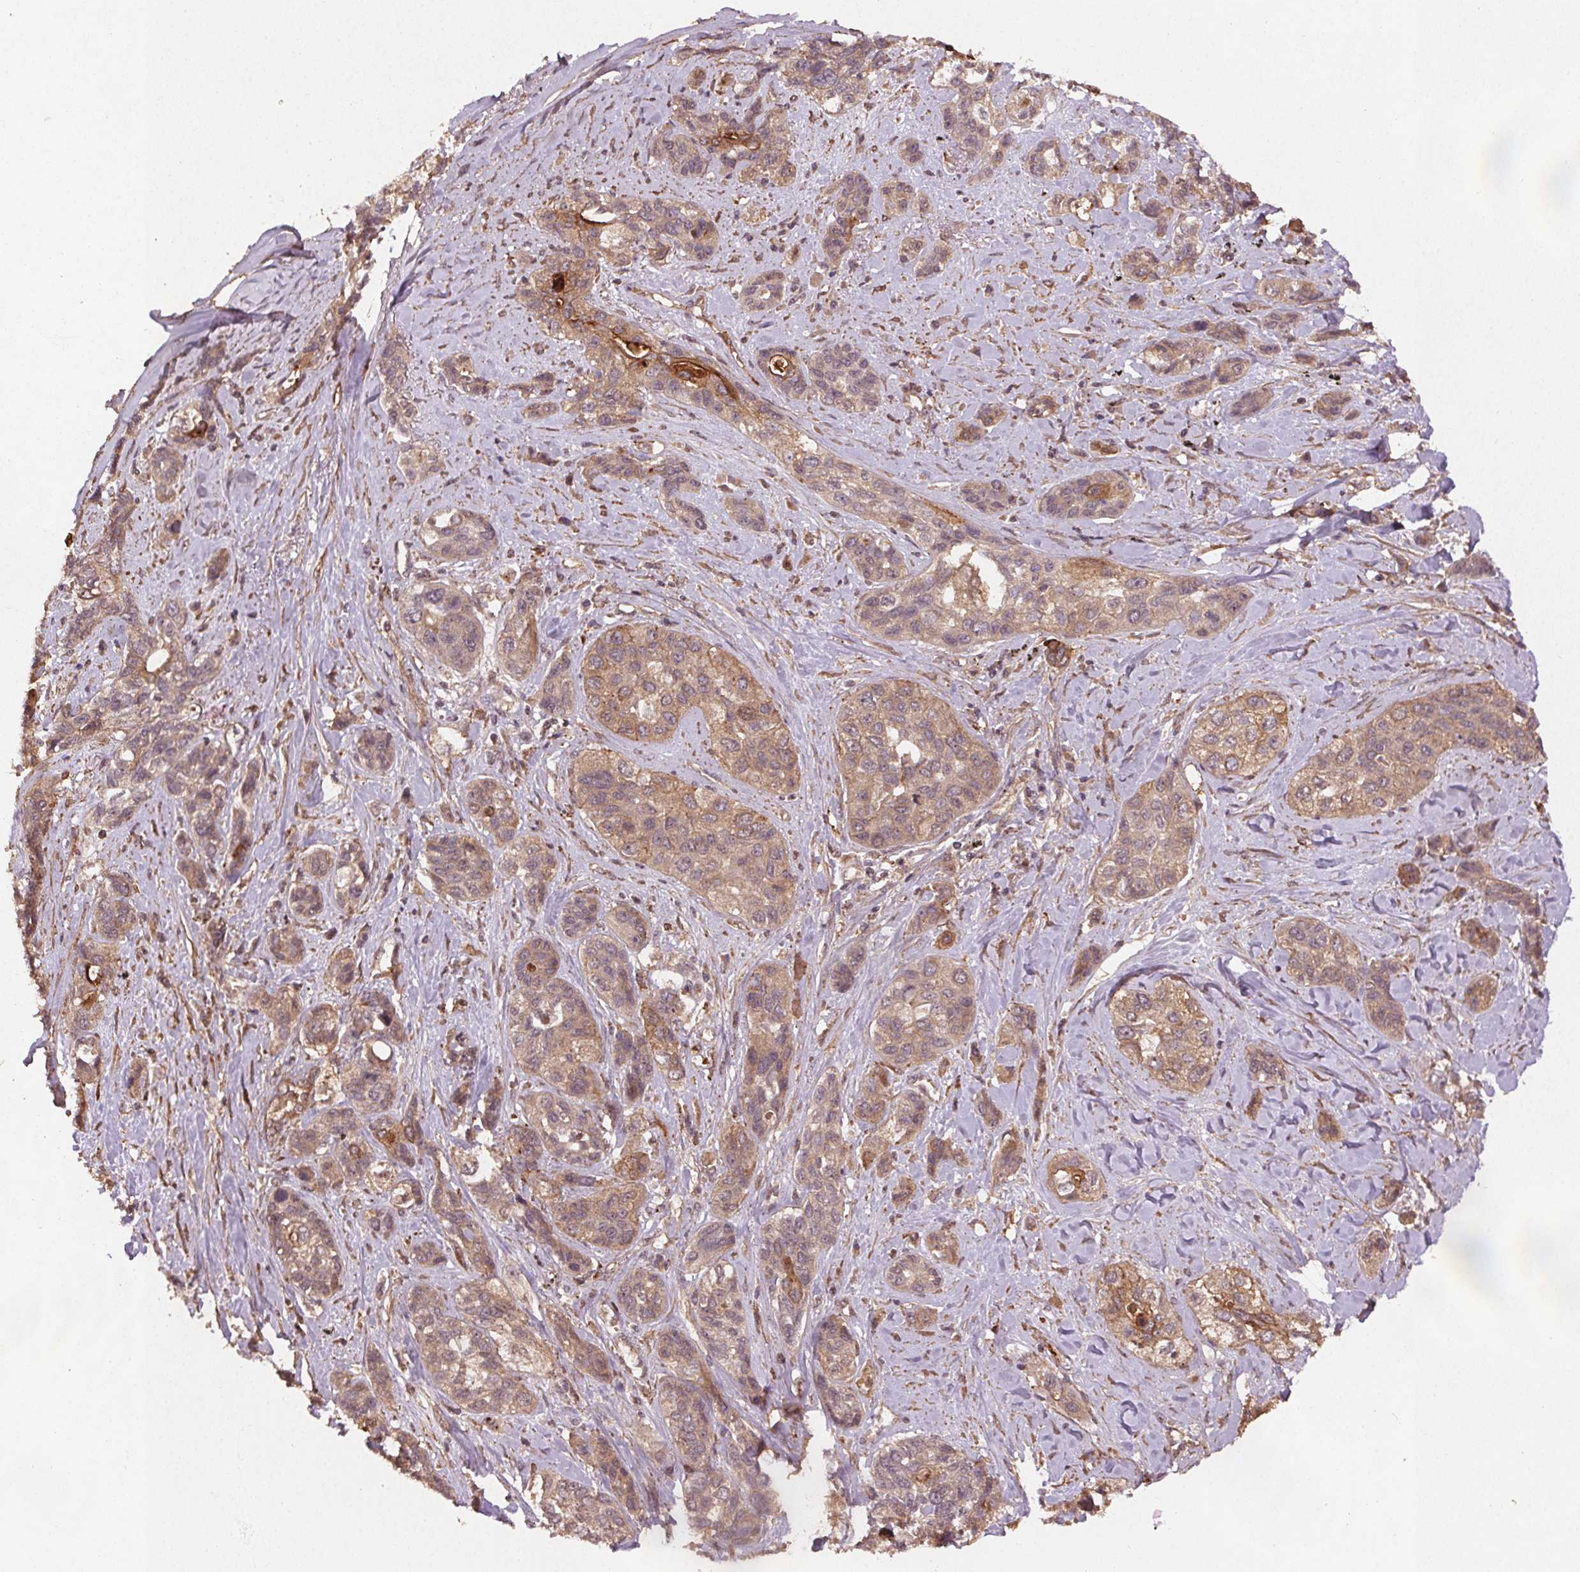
{"staining": {"intensity": "weak", "quantity": ">75%", "location": "cytoplasmic/membranous"}, "tissue": "lung cancer", "cell_type": "Tumor cells", "image_type": "cancer", "snomed": [{"axis": "morphology", "description": "Squamous cell carcinoma, NOS"}, {"axis": "topography", "description": "Lung"}], "caption": "A micrograph of human lung squamous cell carcinoma stained for a protein exhibits weak cytoplasmic/membranous brown staining in tumor cells. (brown staining indicates protein expression, while blue staining denotes nuclei).", "gene": "SEC14L2", "patient": {"sex": "female", "age": 70}}